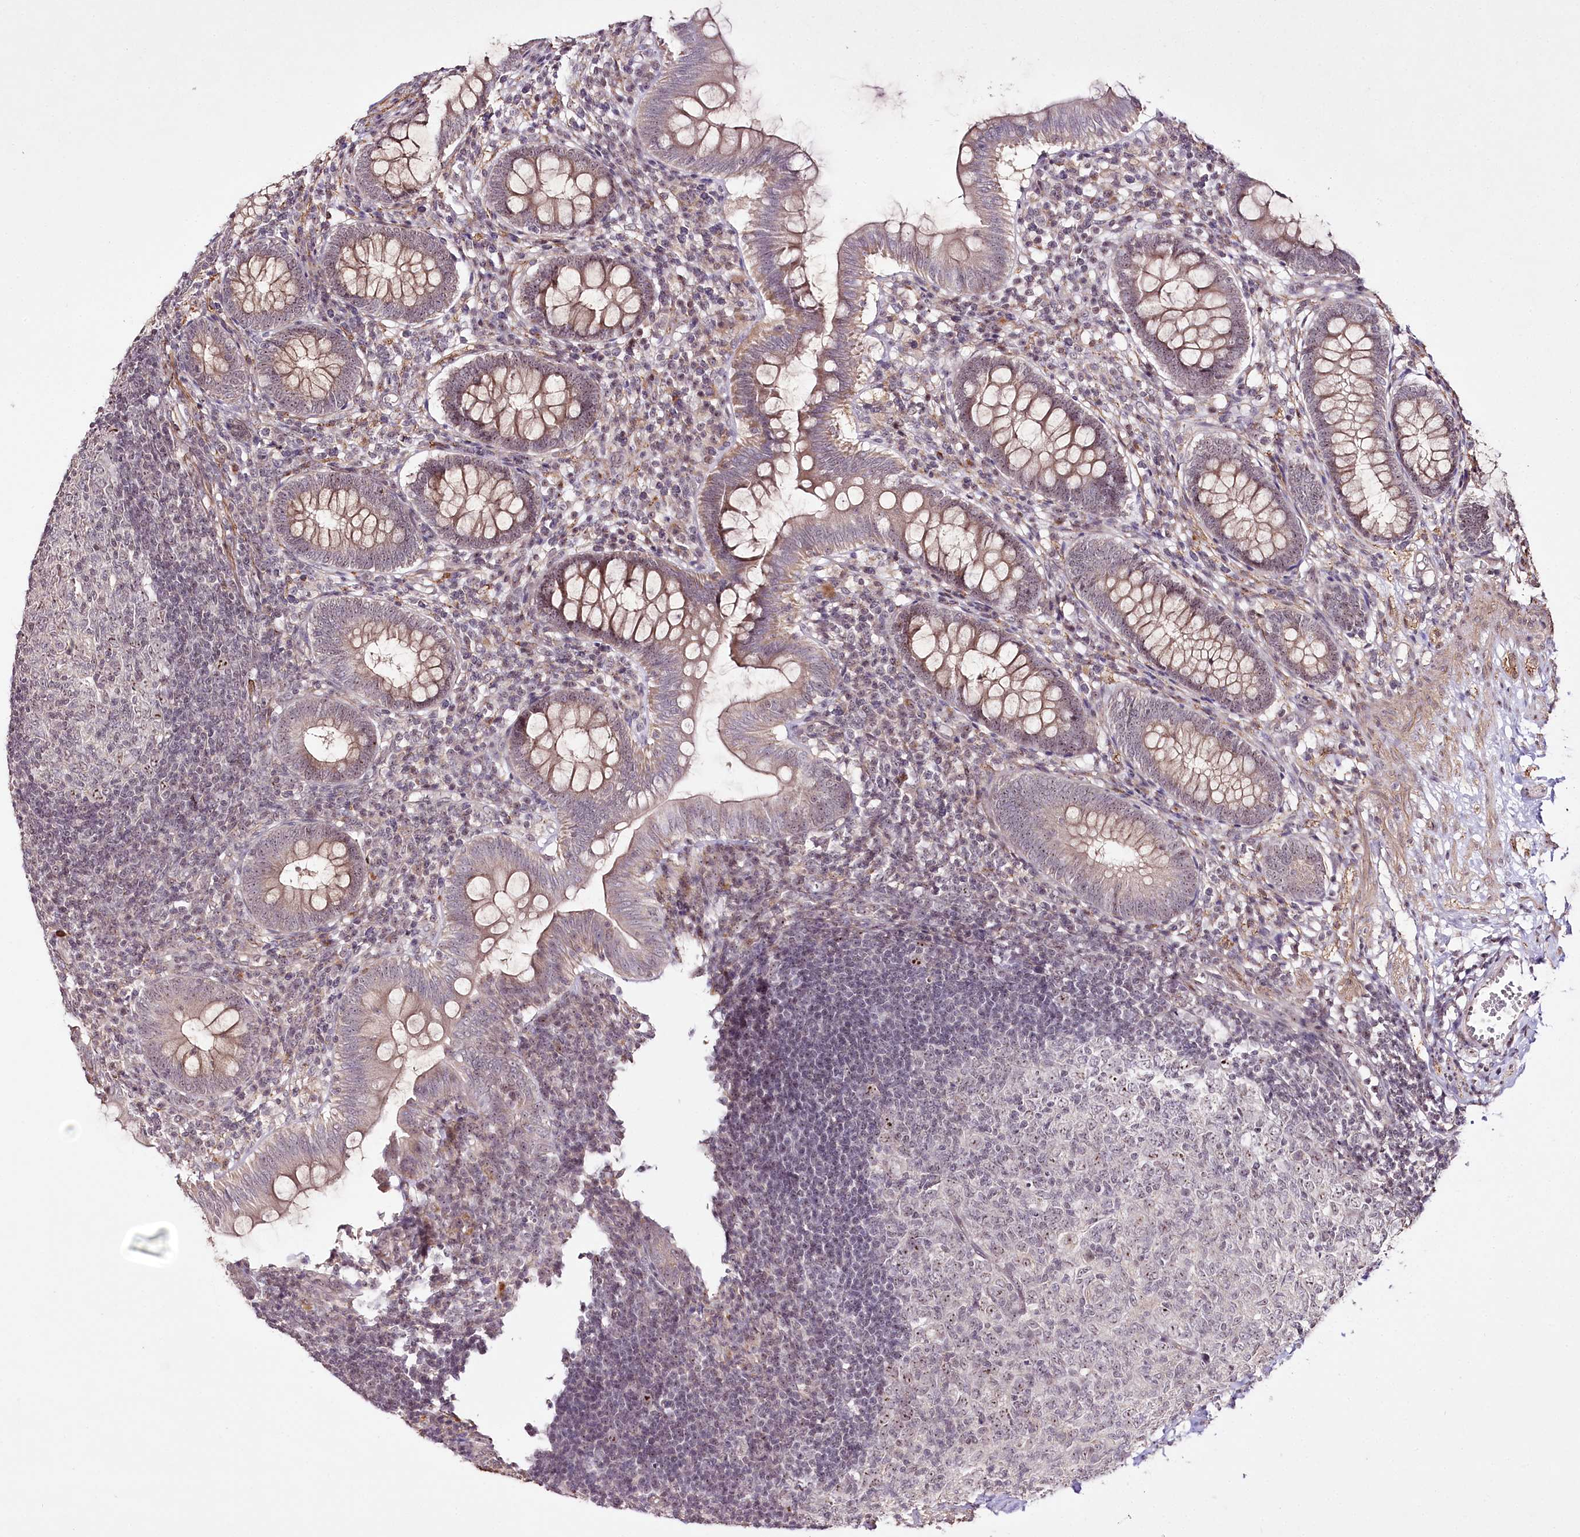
{"staining": {"intensity": "weak", "quantity": ">75%", "location": "cytoplasmic/membranous,nuclear"}, "tissue": "appendix", "cell_type": "Glandular cells", "image_type": "normal", "snomed": [{"axis": "morphology", "description": "Normal tissue, NOS"}, {"axis": "topography", "description": "Appendix"}], "caption": "Protein analysis of unremarkable appendix reveals weak cytoplasmic/membranous,nuclear staining in about >75% of glandular cells. (IHC, brightfield microscopy, high magnification).", "gene": "CCDC59", "patient": {"sex": "male", "age": 14}}